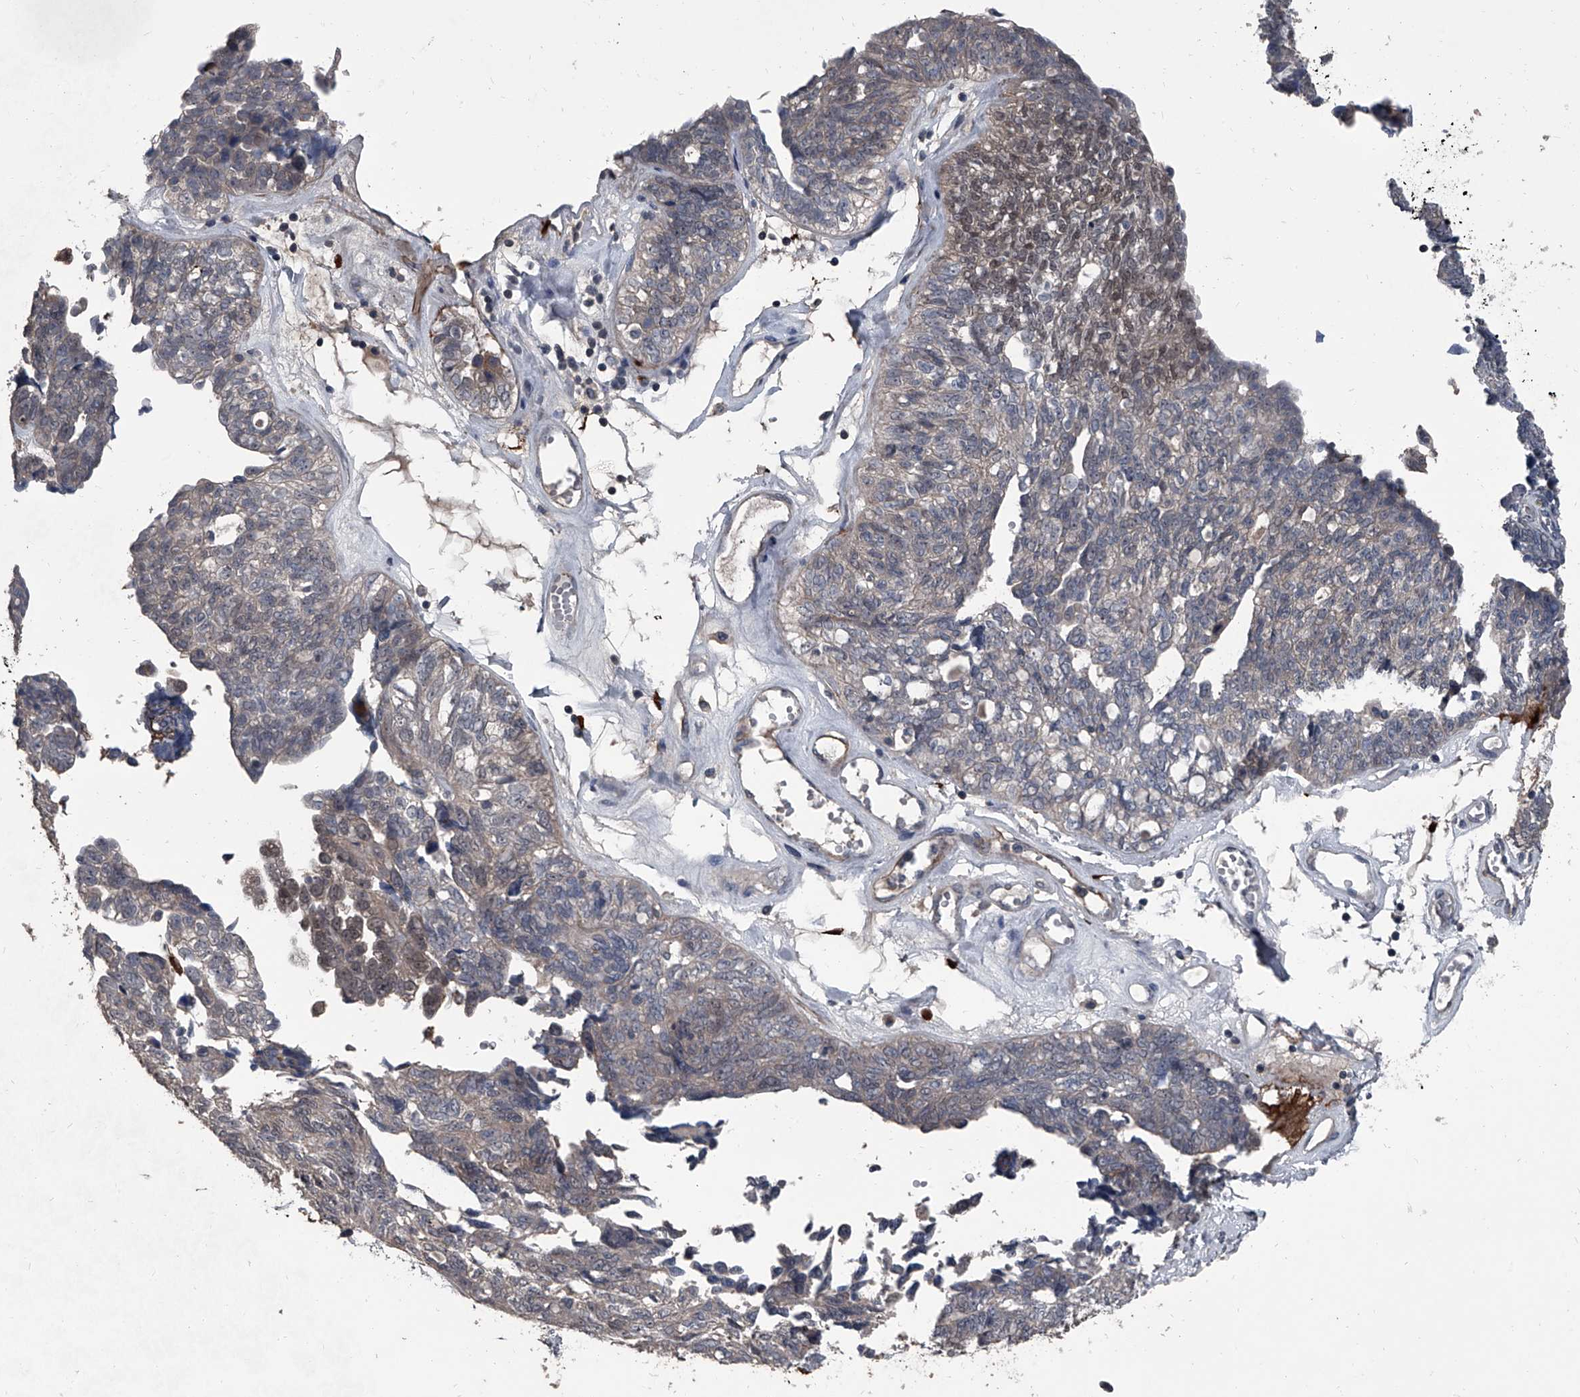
{"staining": {"intensity": "weak", "quantity": "25%-75%", "location": "cytoplasmic/membranous,nuclear"}, "tissue": "ovarian cancer", "cell_type": "Tumor cells", "image_type": "cancer", "snomed": [{"axis": "morphology", "description": "Cystadenocarcinoma, serous, NOS"}, {"axis": "topography", "description": "Ovary"}], "caption": "There is low levels of weak cytoplasmic/membranous and nuclear expression in tumor cells of ovarian cancer (serous cystadenocarcinoma), as demonstrated by immunohistochemical staining (brown color).", "gene": "OARD1", "patient": {"sex": "female", "age": 79}}